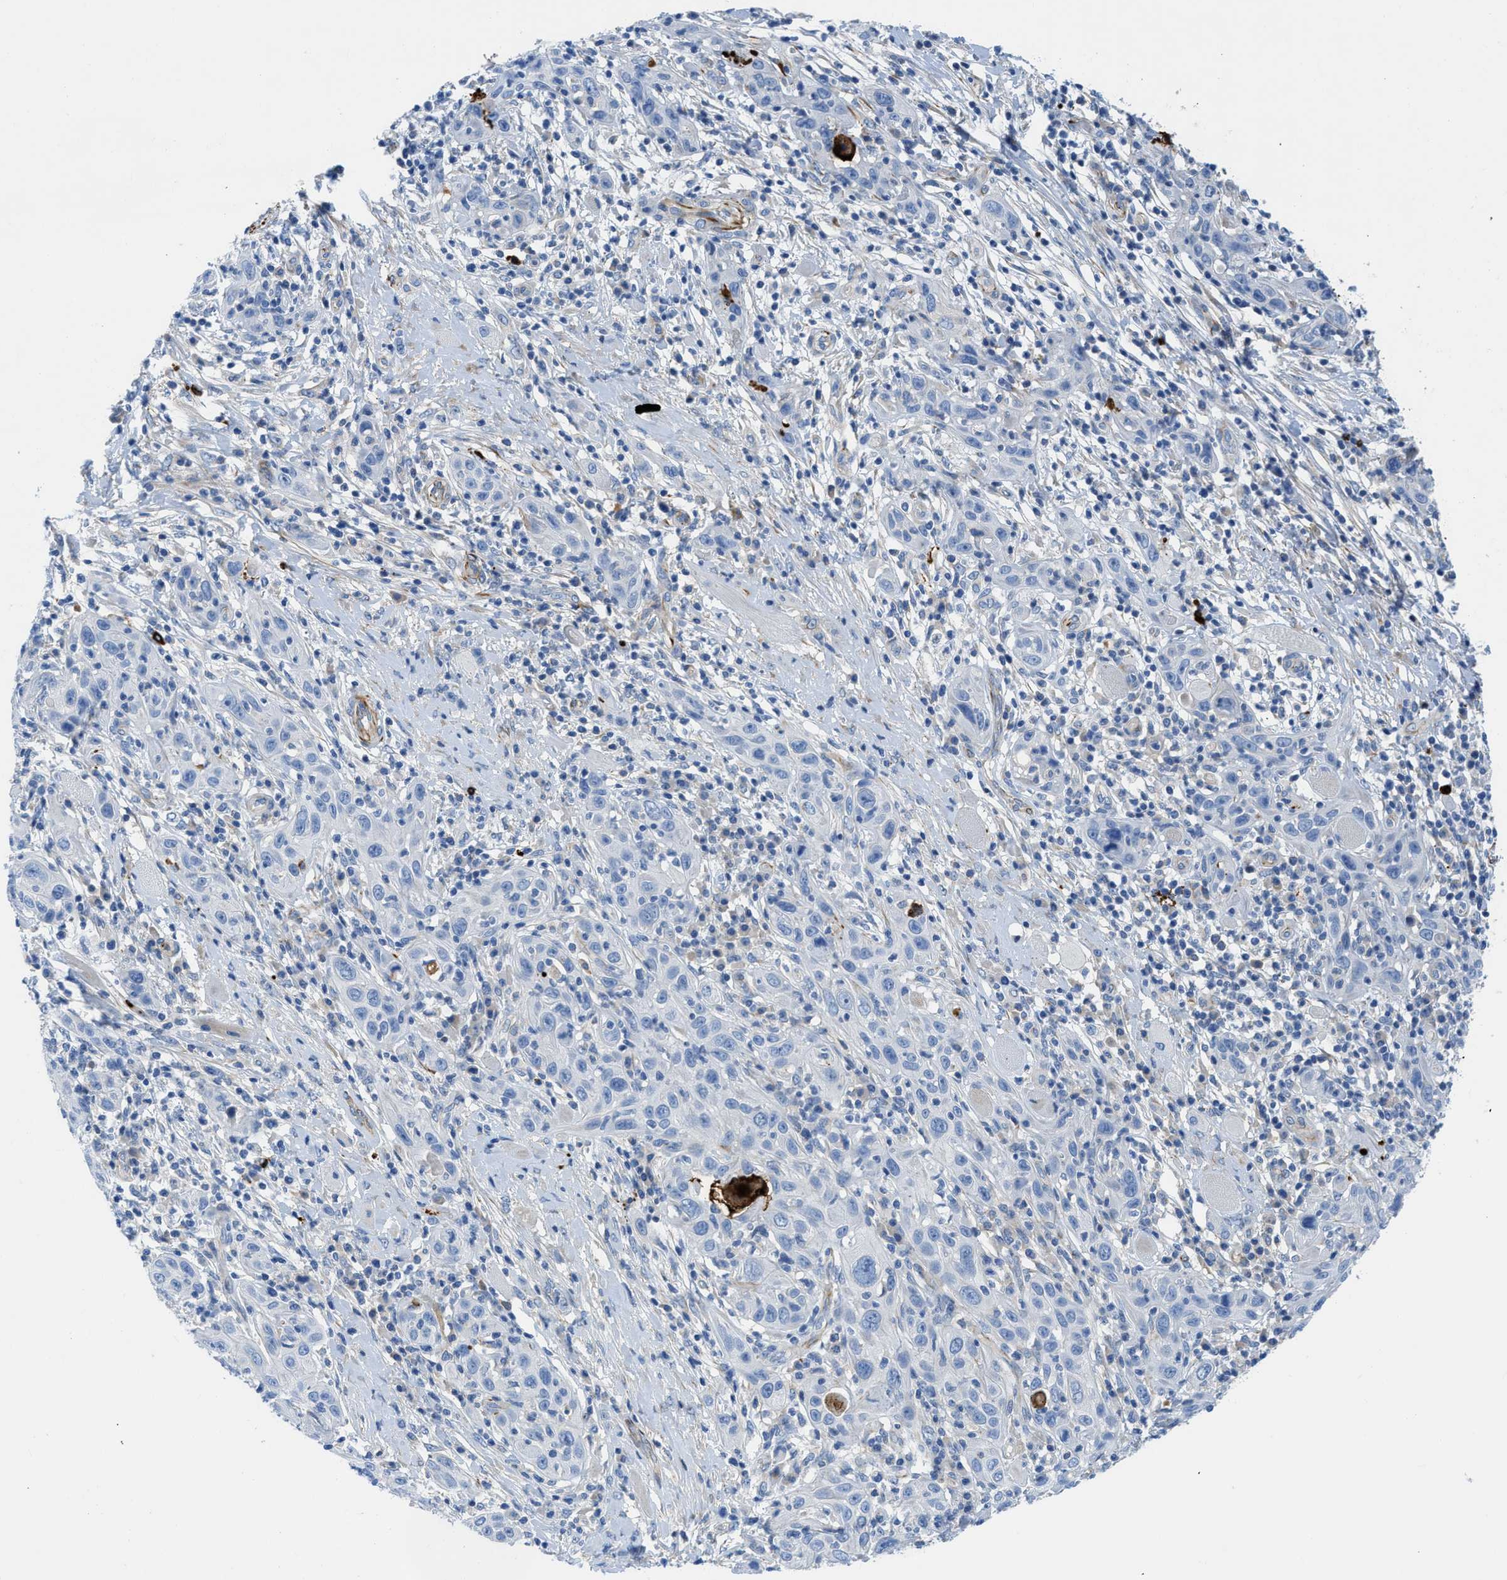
{"staining": {"intensity": "negative", "quantity": "none", "location": "none"}, "tissue": "skin cancer", "cell_type": "Tumor cells", "image_type": "cancer", "snomed": [{"axis": "morphology", "description": "Squamous cell carcinoma, NOS"}, {"axis": "topography", "description": "Skin"}], "caption": "Histopathology image shows no protein positivity in tumor cells of skin squamous cell carcinoma tissue. Nuclei are stained in blue.", "gene": "XCR1", "patient": {"sex": "female", "age": 88}}